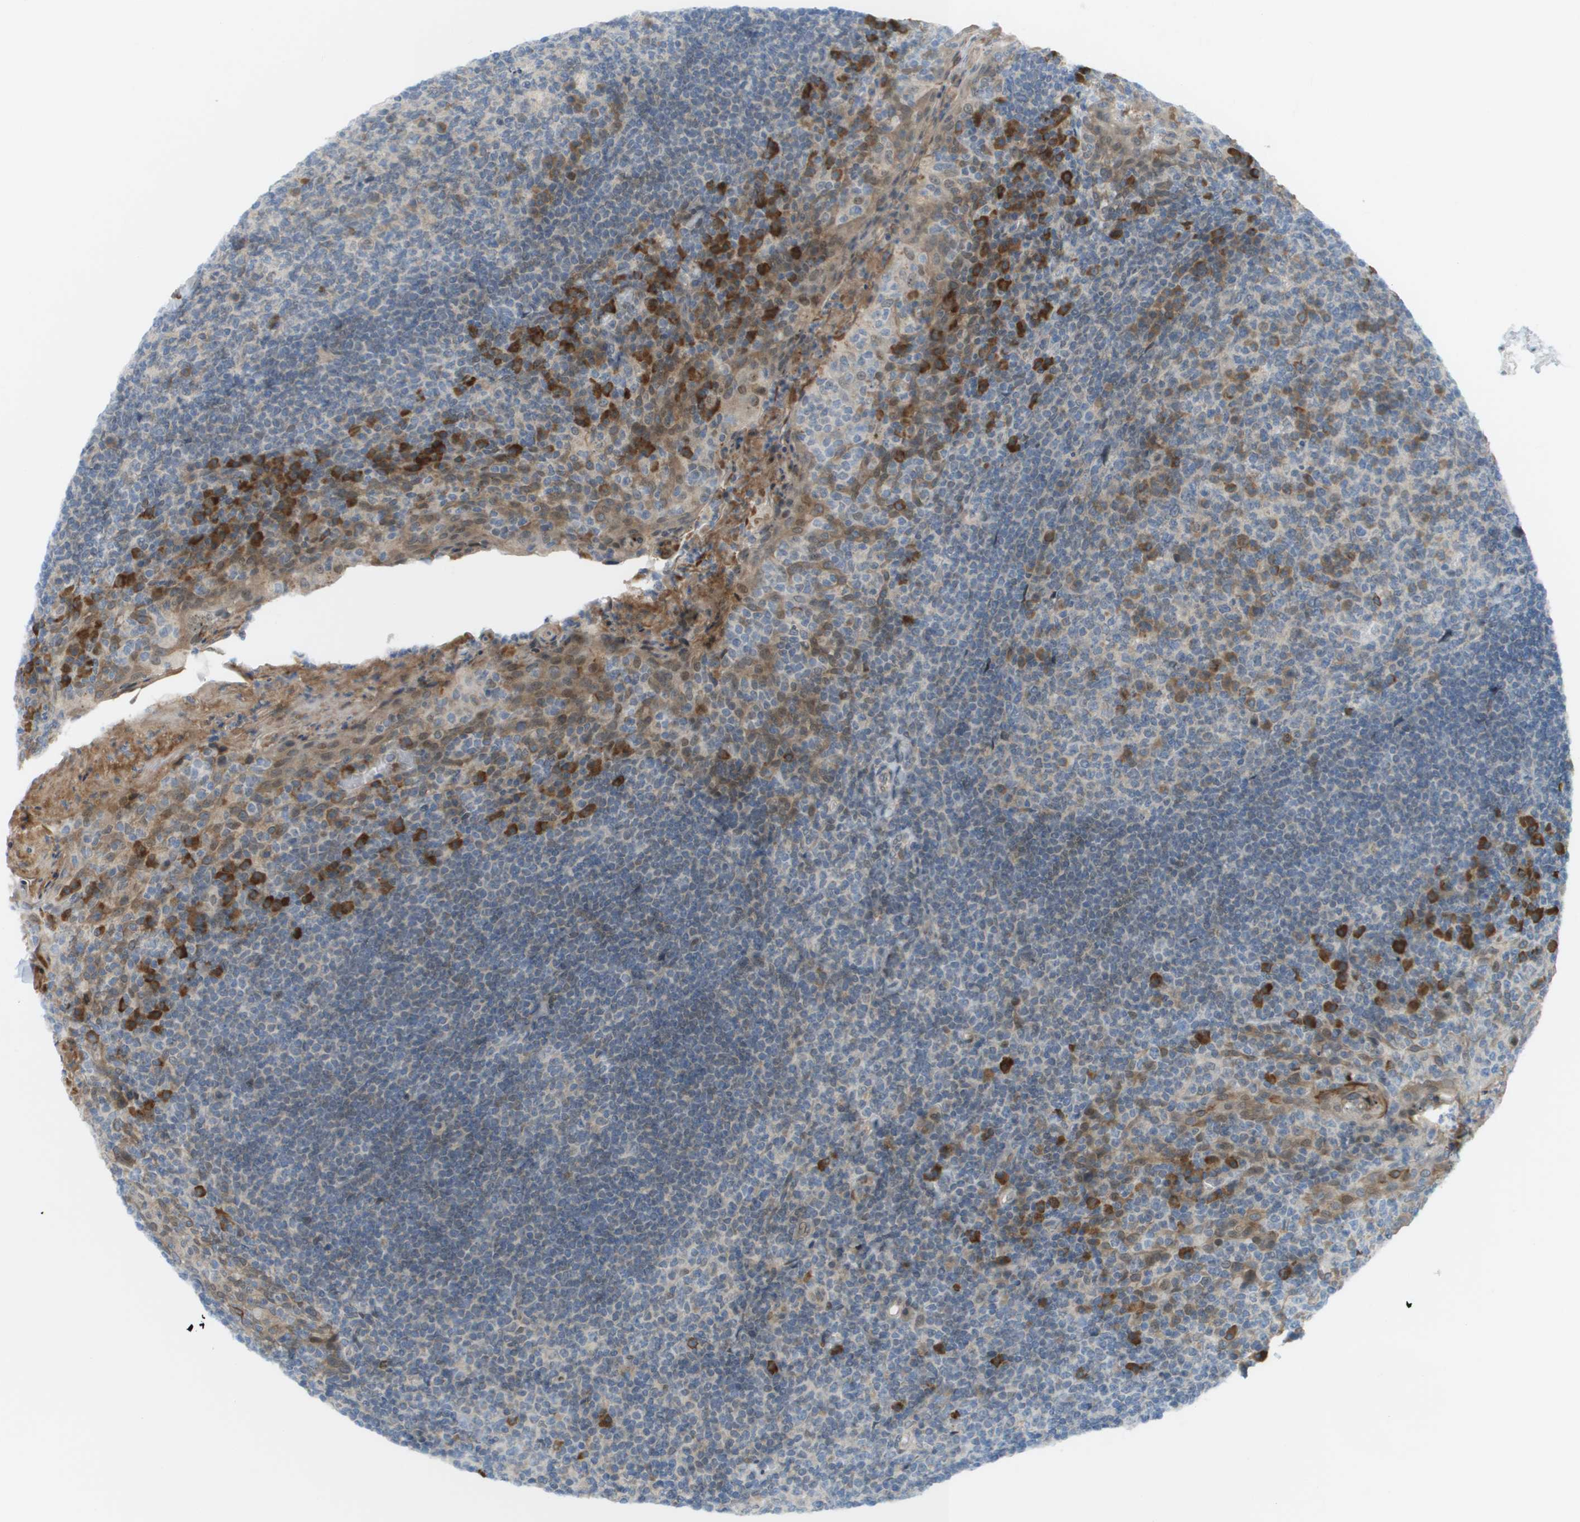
{"staining": {"intensity": "strong", "quantity": "<25%", "location": "cytoplasmic/membranous"}, "tissue": "tonsil", "cell_type": "Germinal center cells", "image_type": "normal", "snomed": [{"axis": "morphology", "description": "Normal tissue, NOS"}, {"axis": "topography", "description": "Tonsil"}], "caption": "Normal tonsil shows strong cytoplasmic/membranous positivity in approximately <25% of germinal center cells (Brightfield microscopy of DAB IHC at high magnification)..", "gene": "CACNB4", "patient": {"sex": "male", "age": 17}}